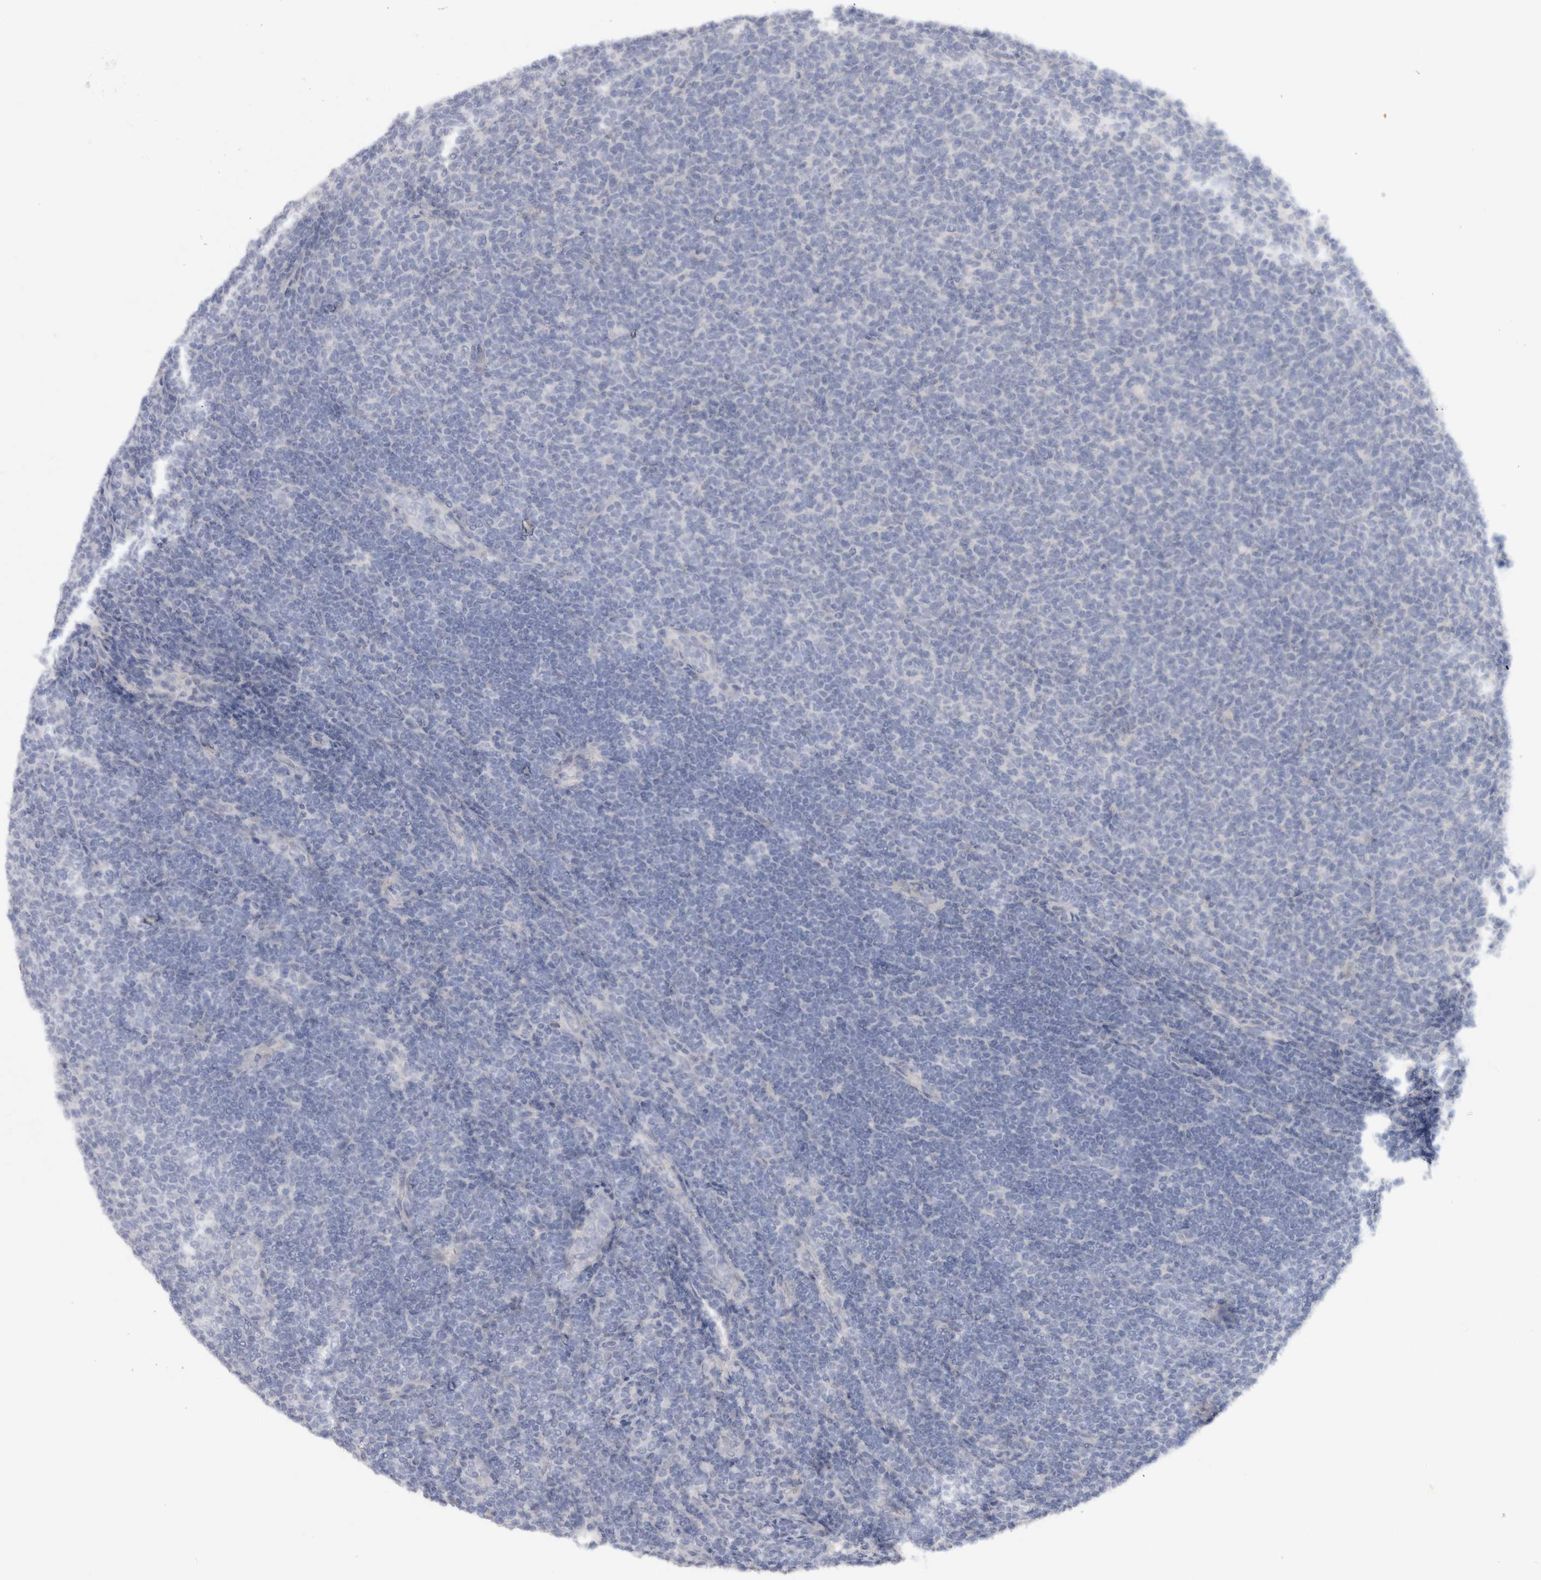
{"staining": {"intensity": "negative", "quantity": "none", "location": "none"}, "tissue": "lymphoma", "cell_type": "Tumor cells", "image_type": "cancer", "snomed": [{"axis": "morphology", "description": "Malignant lymphoma, non-Hodgkin's type, Low grade"}, {"axis": "topography", "description": "Lymph node"}], "caption": "IHC photomicrograph of human lymphoma stained for a protein (brown), which displays no positivity in tumor cells.", "gene": "CHRM4", "patient": {"sex": "male", "age": 66}}